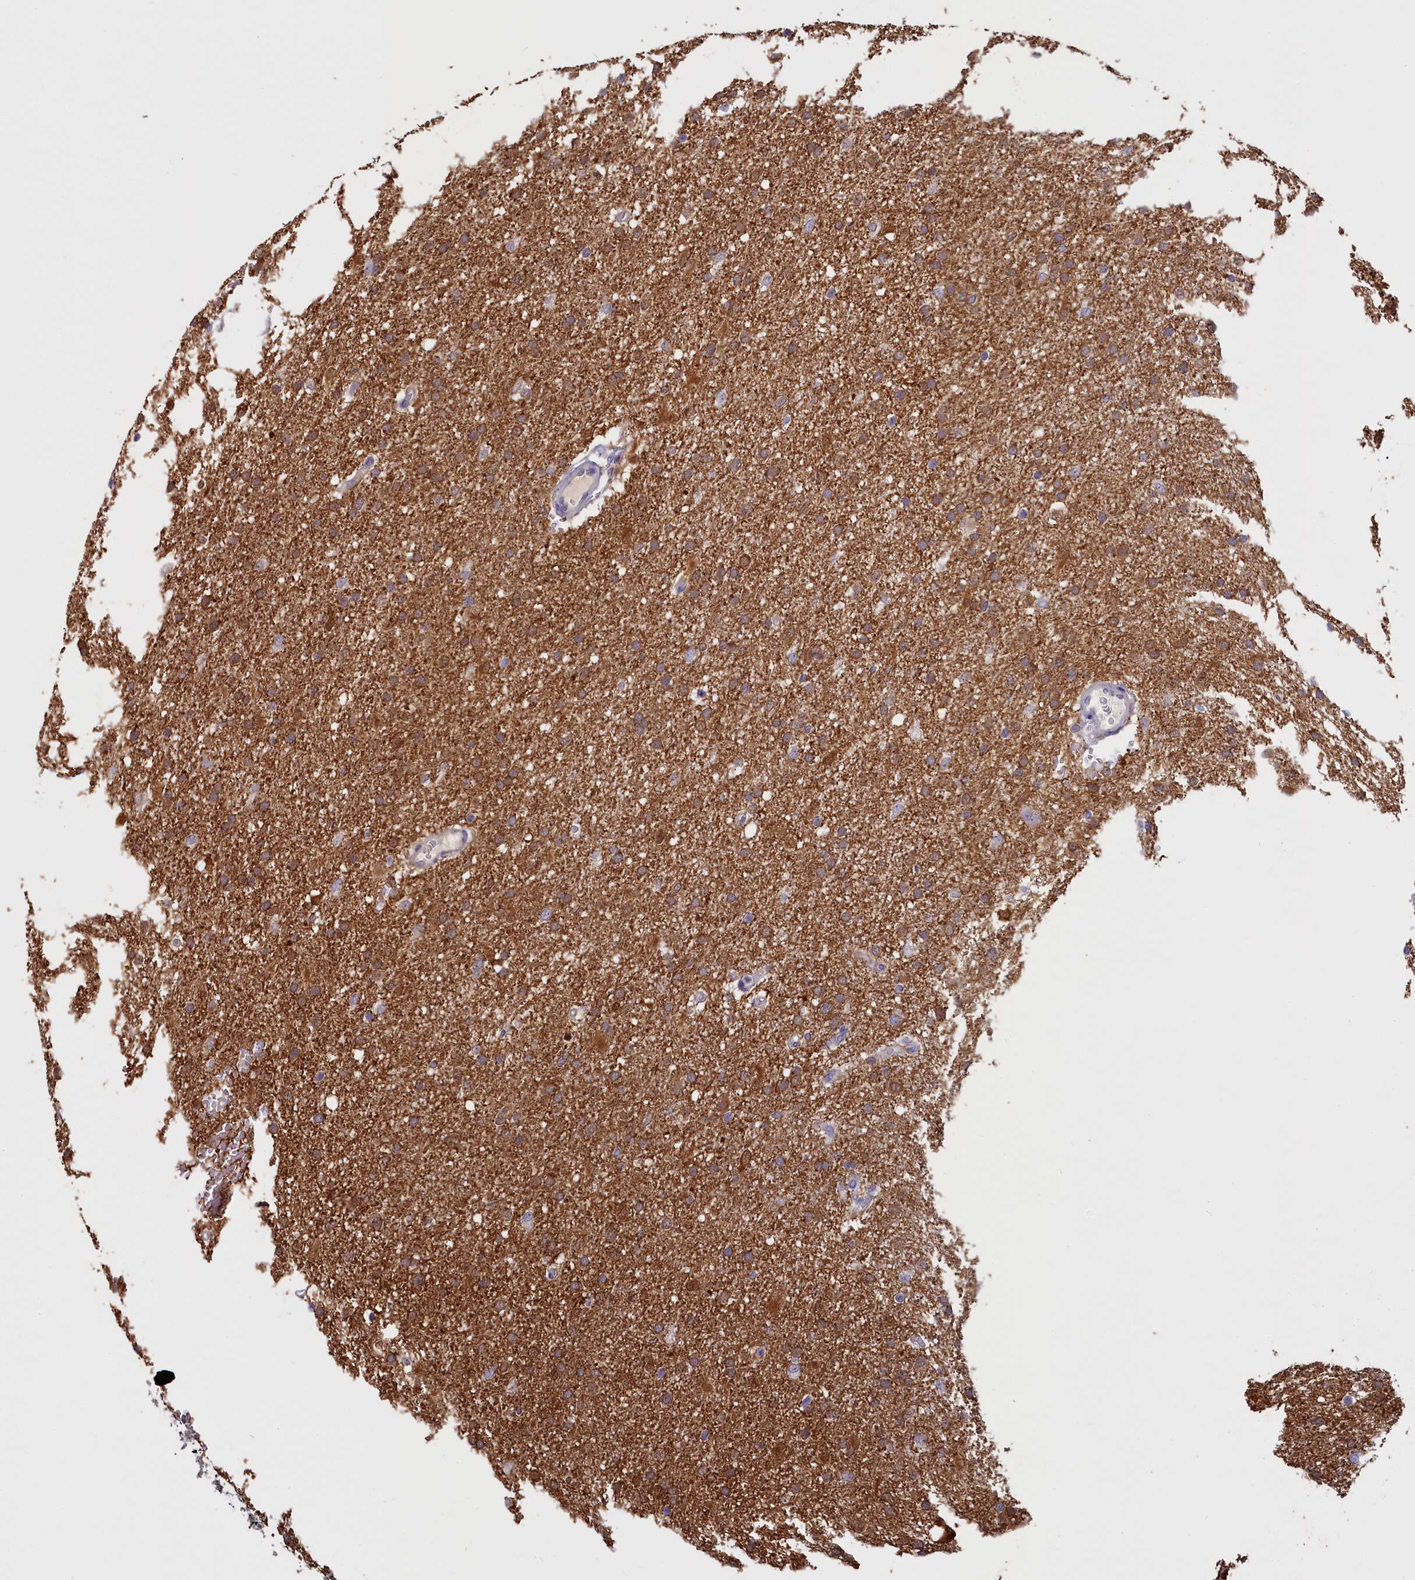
{"staining": {"intensity": "moderate", "quantity": "25%-75%", "location": "cytoplasmic/membranous"}, "tissue": "glioma", "cell_type": "Tumor cells", "image_type": "cancer", "snomed": [{"axis": "morphology", "description": "Glioma, malignant, High grade"}, {"axis": "topography", "description": "Cerebral cortex"}], "caption": "A high-resolution micrograph shows IHC staining of glioma, which shows moderate cytoplasmic/membranous staining in about 25%-75% of tumor cells.", "gene": "UCHL3", "patient": {"sex": "female", "age": 36}}